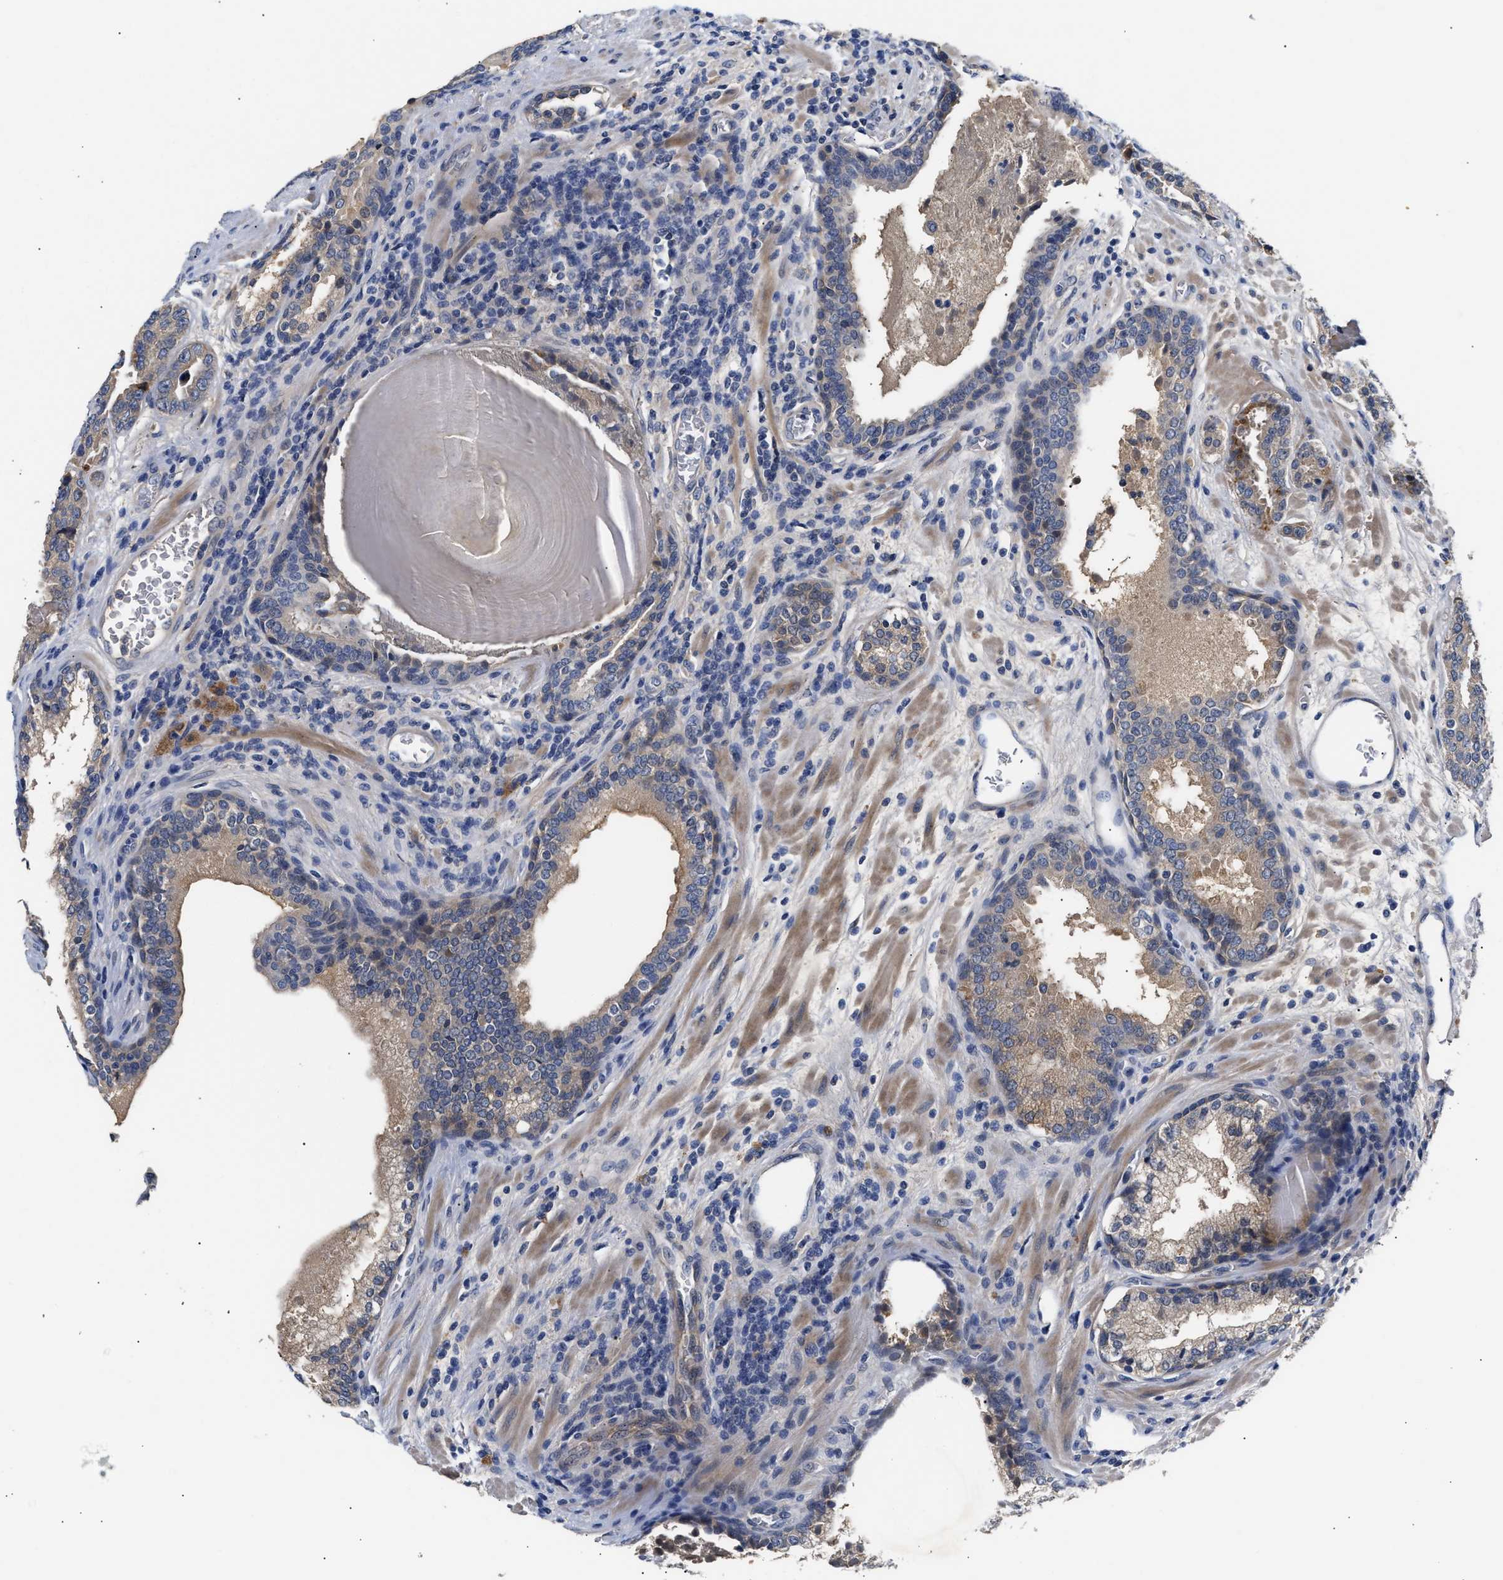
{"staining": {"intensity": "weak", "quantity": "25%-75%", "location": "cytoplasmic/membranous"}, "tissue": "prostate cancer", "cell_type": "Tumor cells", "image_type": "cancer", "snomed": [{"axis": "morphology", "description": "Adenocarcinoma, High grade"}, {"axis": "topography", "description": "Prostate"}], "caption": "Immunohistochemical staining of human prostate cancer shows weak cytoplasmic/membranous protein positivity in about 25%-75% of tumor cells. (DAB (3,3'-diaminobenzidine) IHC, brown staining for protein, blue staining for nuclei).", "gene": "KASH5", "patient": {"sex": "male", "age": 60}}